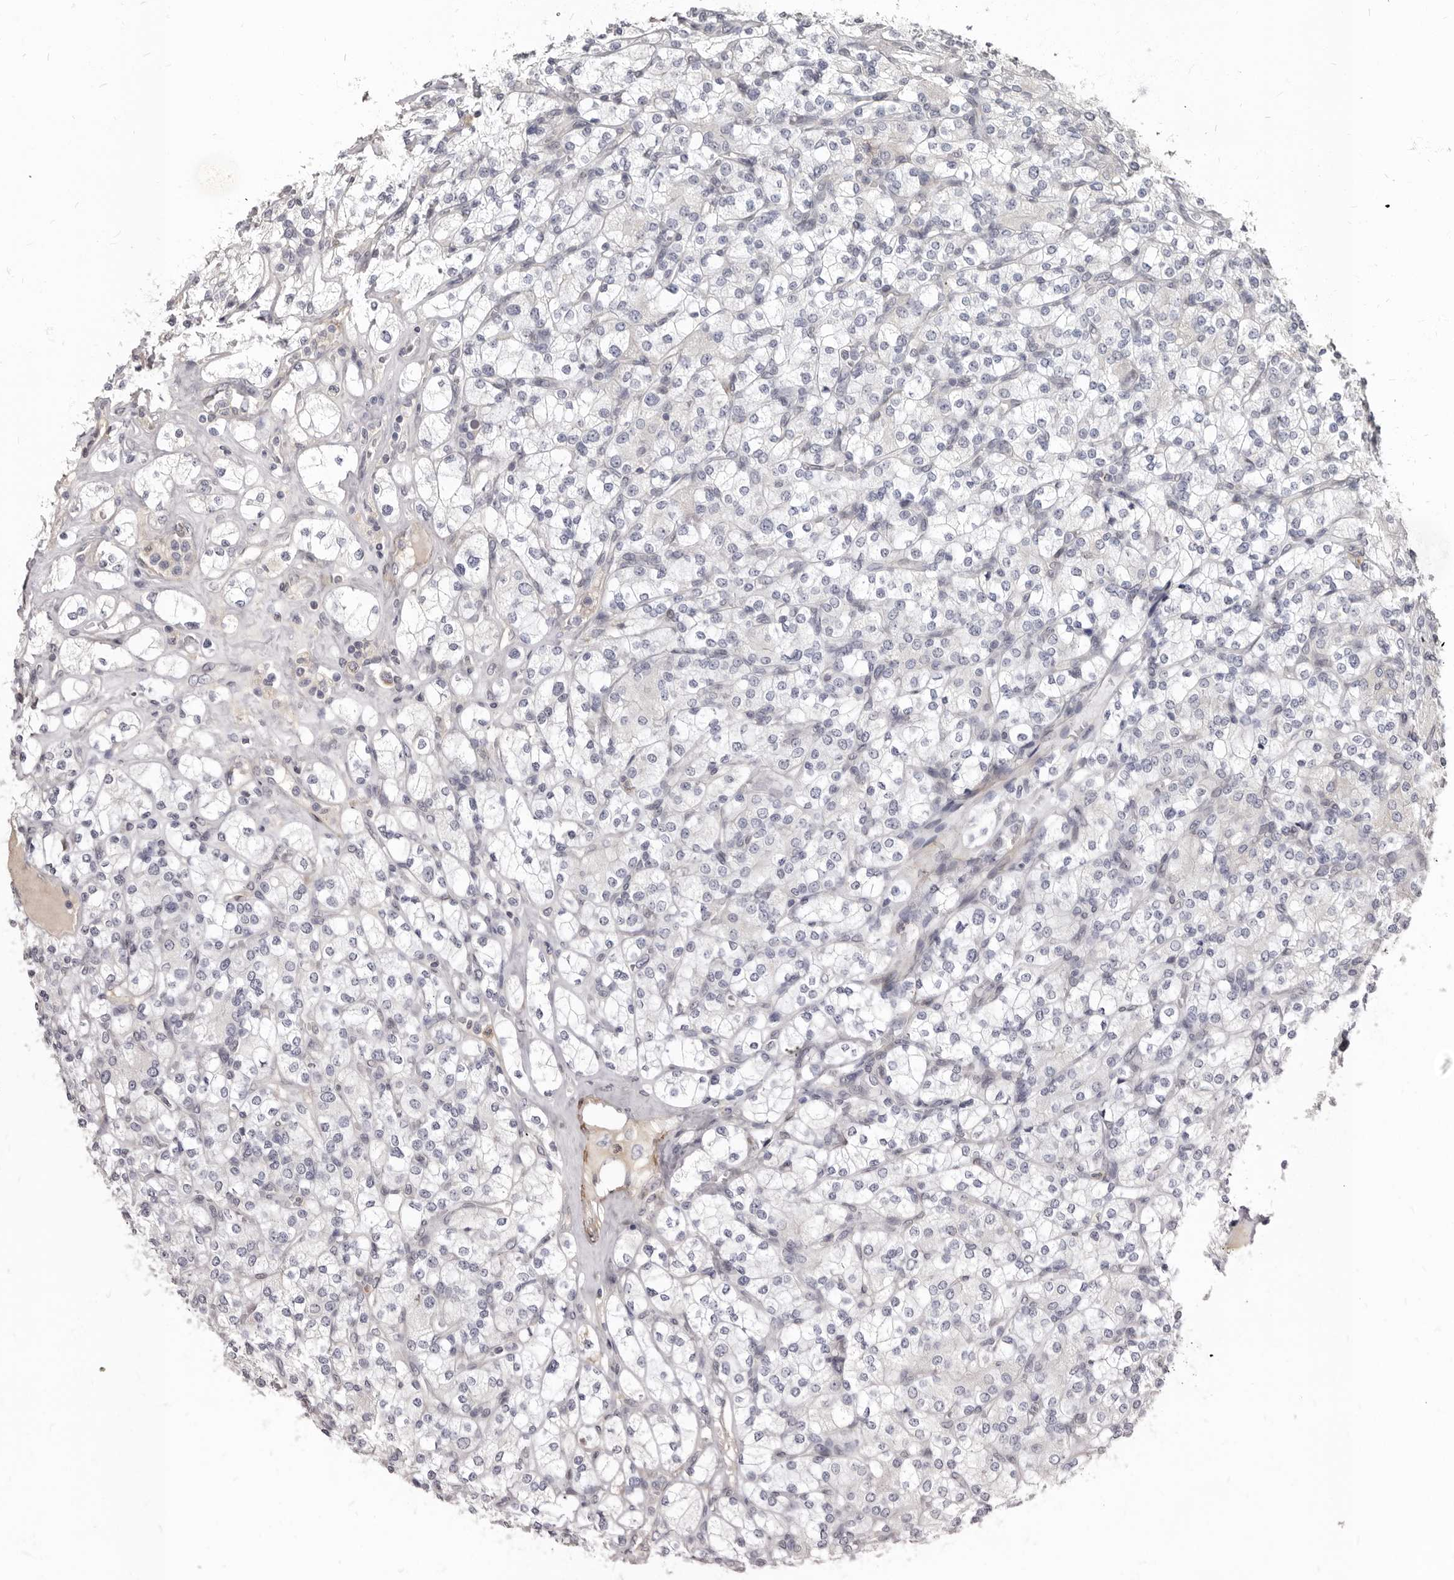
{"staining": {"intensity": "negative", "quantity": "none", "location": "none"}, "tissue": "renal cancer", "cell_type": "Tumor cells", "image_type": "cancer", "snomed": [{"axis": "morphology", "description": "Adenocarcinoma, NOS"}, {"axis": "topography", "description": "Kidney"}], "caption": "Tumor cells show no significant positivity in renal cancer.", "gene": "MRGPRF", "patient": {"sex": "male", "age": 77}}